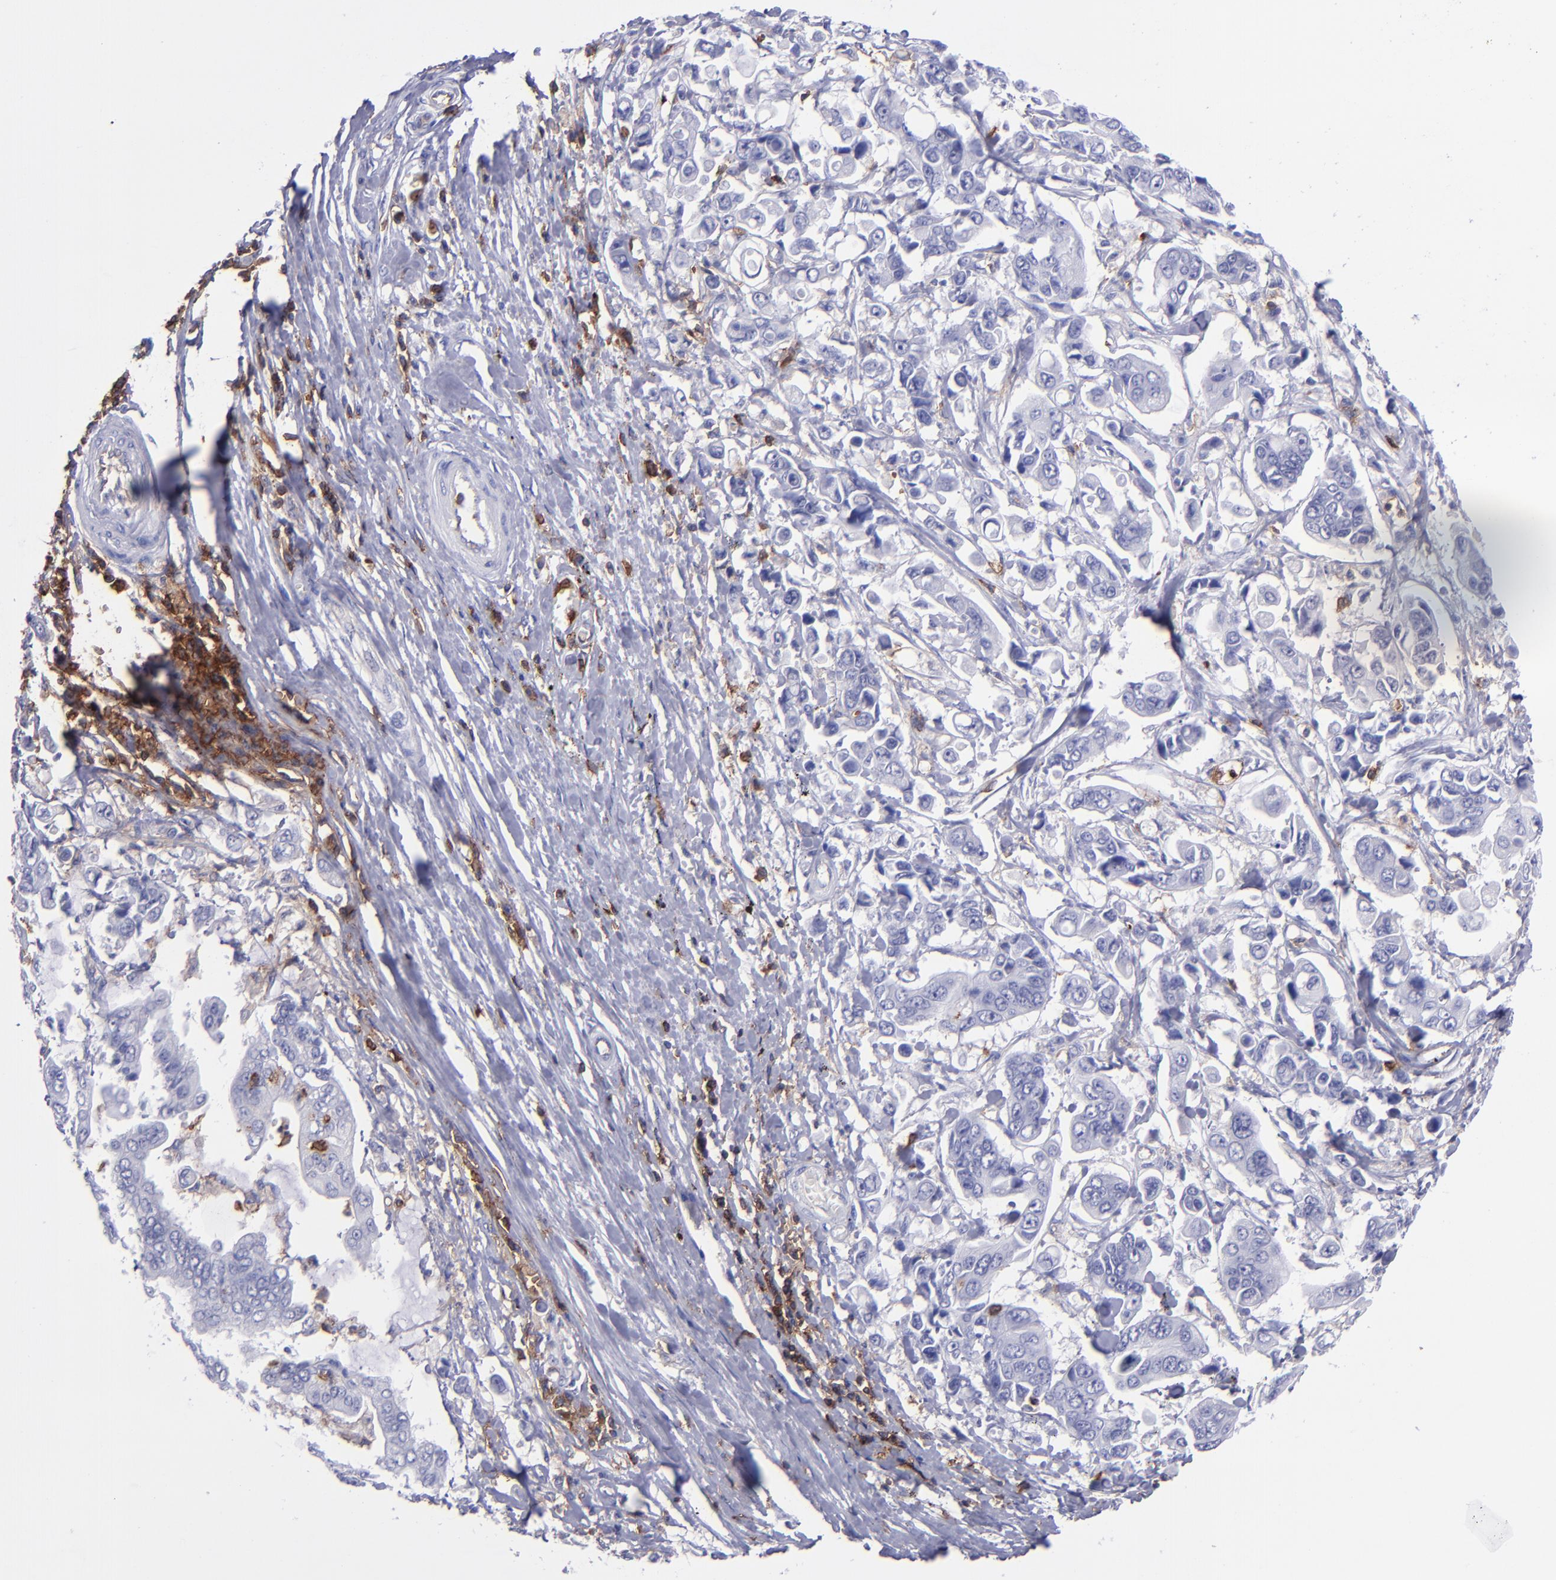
{"staining": {"intensity": "negative", "quantity": "none", "location": "none"}, "tissue": "stomach cancer", "cell_type": "Tumor cells", "image_type": "cancer", "snomed": [{"axis": "morphology", "description": "Adenocarcinoma, NOS"}, {"axis": "topography", "description": "Stomach, upper"}], "caption": "High magnification brightfield microscopy of stomach adenocarcinoma stained with DAB (brown) and counterstained with hematoxylin (blue): tumor cells show no significant staining. Brightfield microscopy of immunohistochemistry stained with DAB (brown) and hematoxylin (blue), captured at high magnification.", "gene": "ICAM3", "patient": {"sex": "male", "age": 80}}